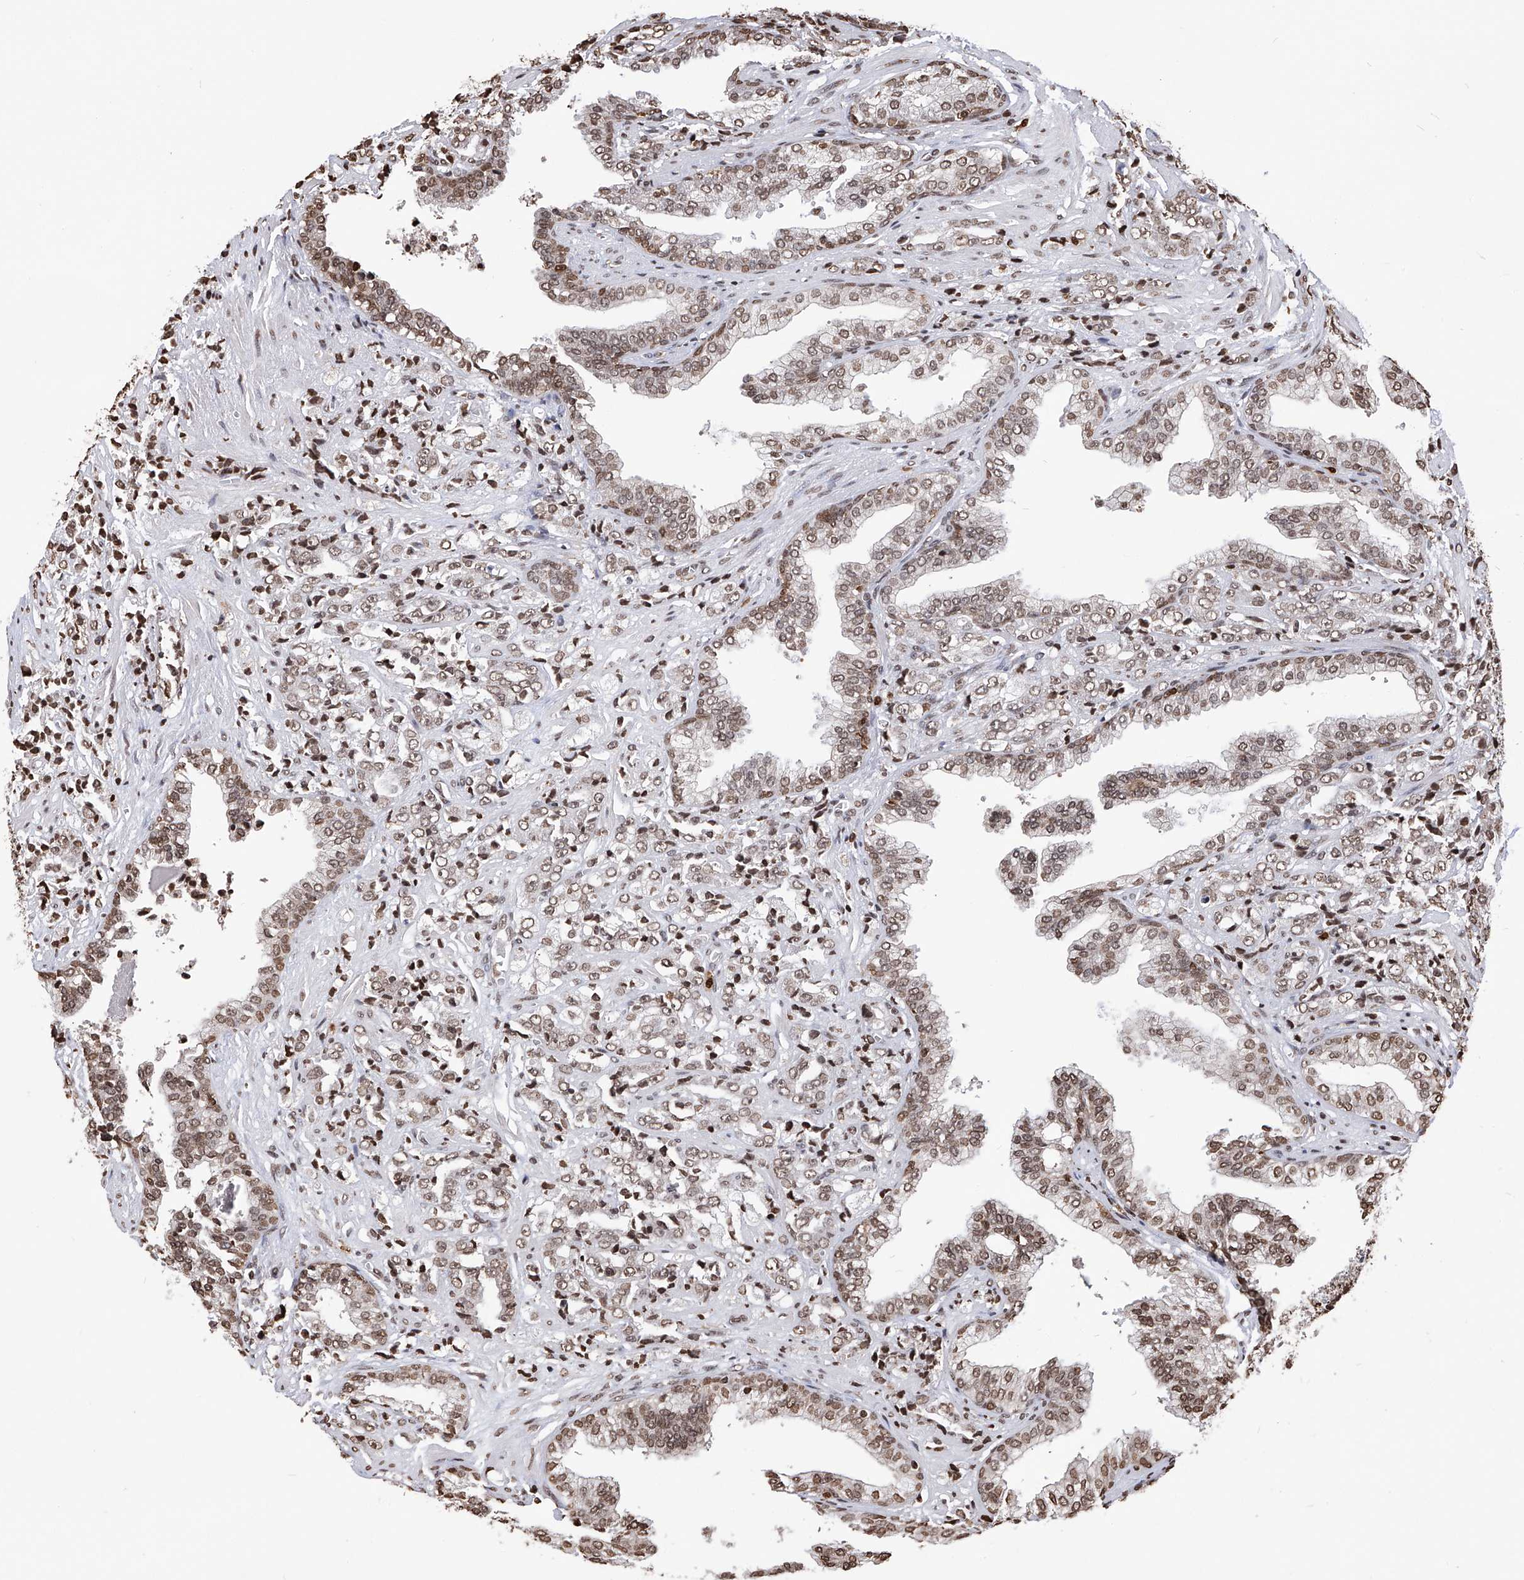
{"staining": {"intensity": "moderate", "quantity": "25%-75%", "location": "nuclear"}, "tissue": "prostate cancer", "cell_type": "Tumor cells", "image_type": "cancer", "snomed": [{"axis": "morphology", "description": "Adenocarcinoma, High grade"}, {"axis": "topography", "description": "Prostate"}], "caption": "This micrograph demonstrates immunohistochemistry staining of human prostate cancer, with medium moderate nuclear expression in approximately 25%-75% of tumor cells.", "gene": "CFAP410", "patient": {"sex": "male", "age": 71}}